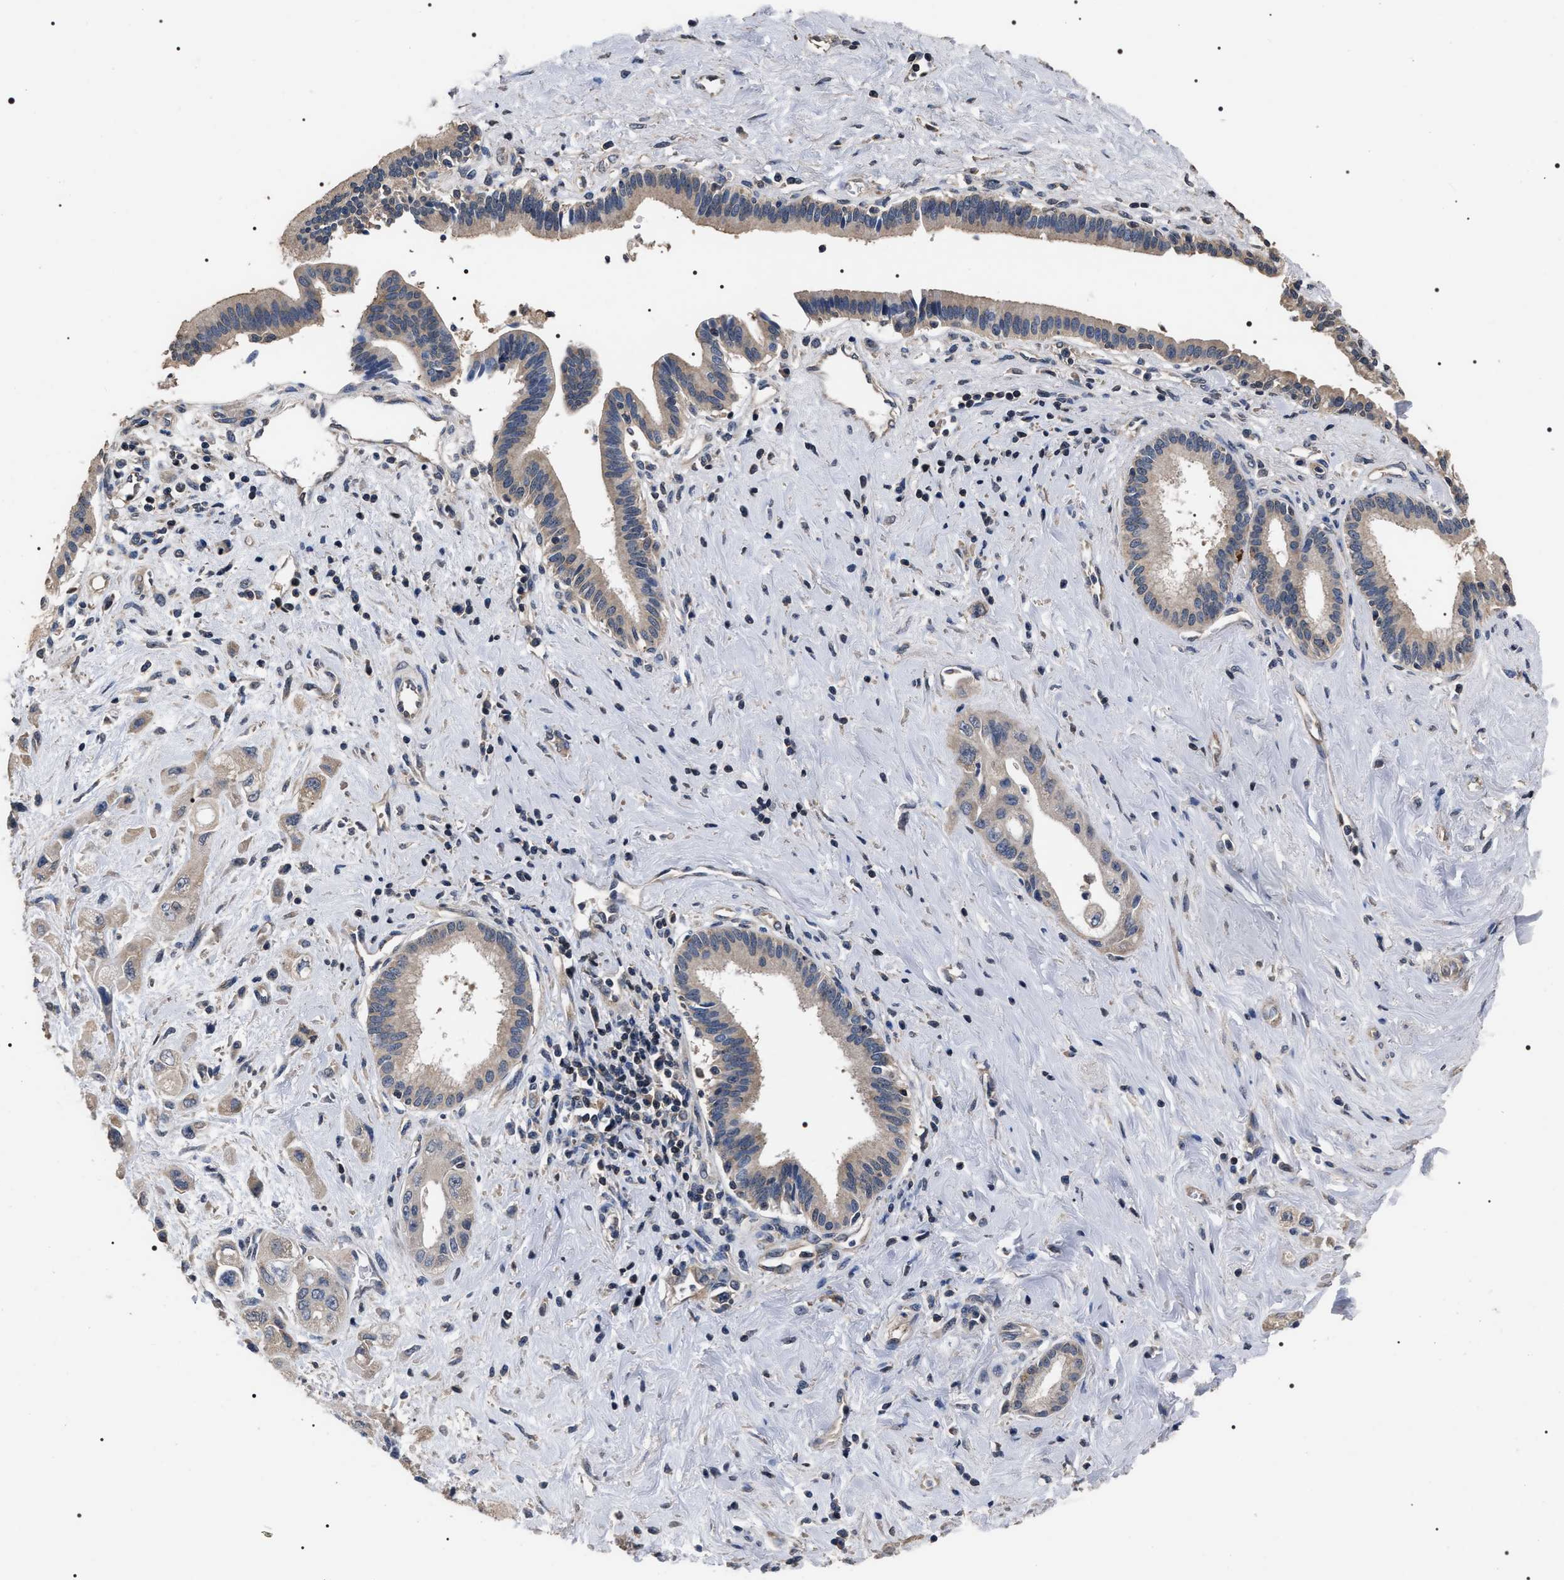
{"staining": {"intensity": "weak", "quantity": "<25%", "location": "cytoplasmic/membranous"}, "tissue": "pancreatic cancer", "cell_type": "Tumor cells", "image_type": "cancer", "snomed": [{"axis": "morphology", "description": "Adenocarcinoma, NOS"}, {"axis": "topography", "description": "Pancreas"}], "caption": "Pancreatic cancer (adenocarcinoma) was stained to show a protein in brown. There is no significant expression in tumor cells.", "gene": "UPF3A", "patient": {"sex": "female", "age": 66}}